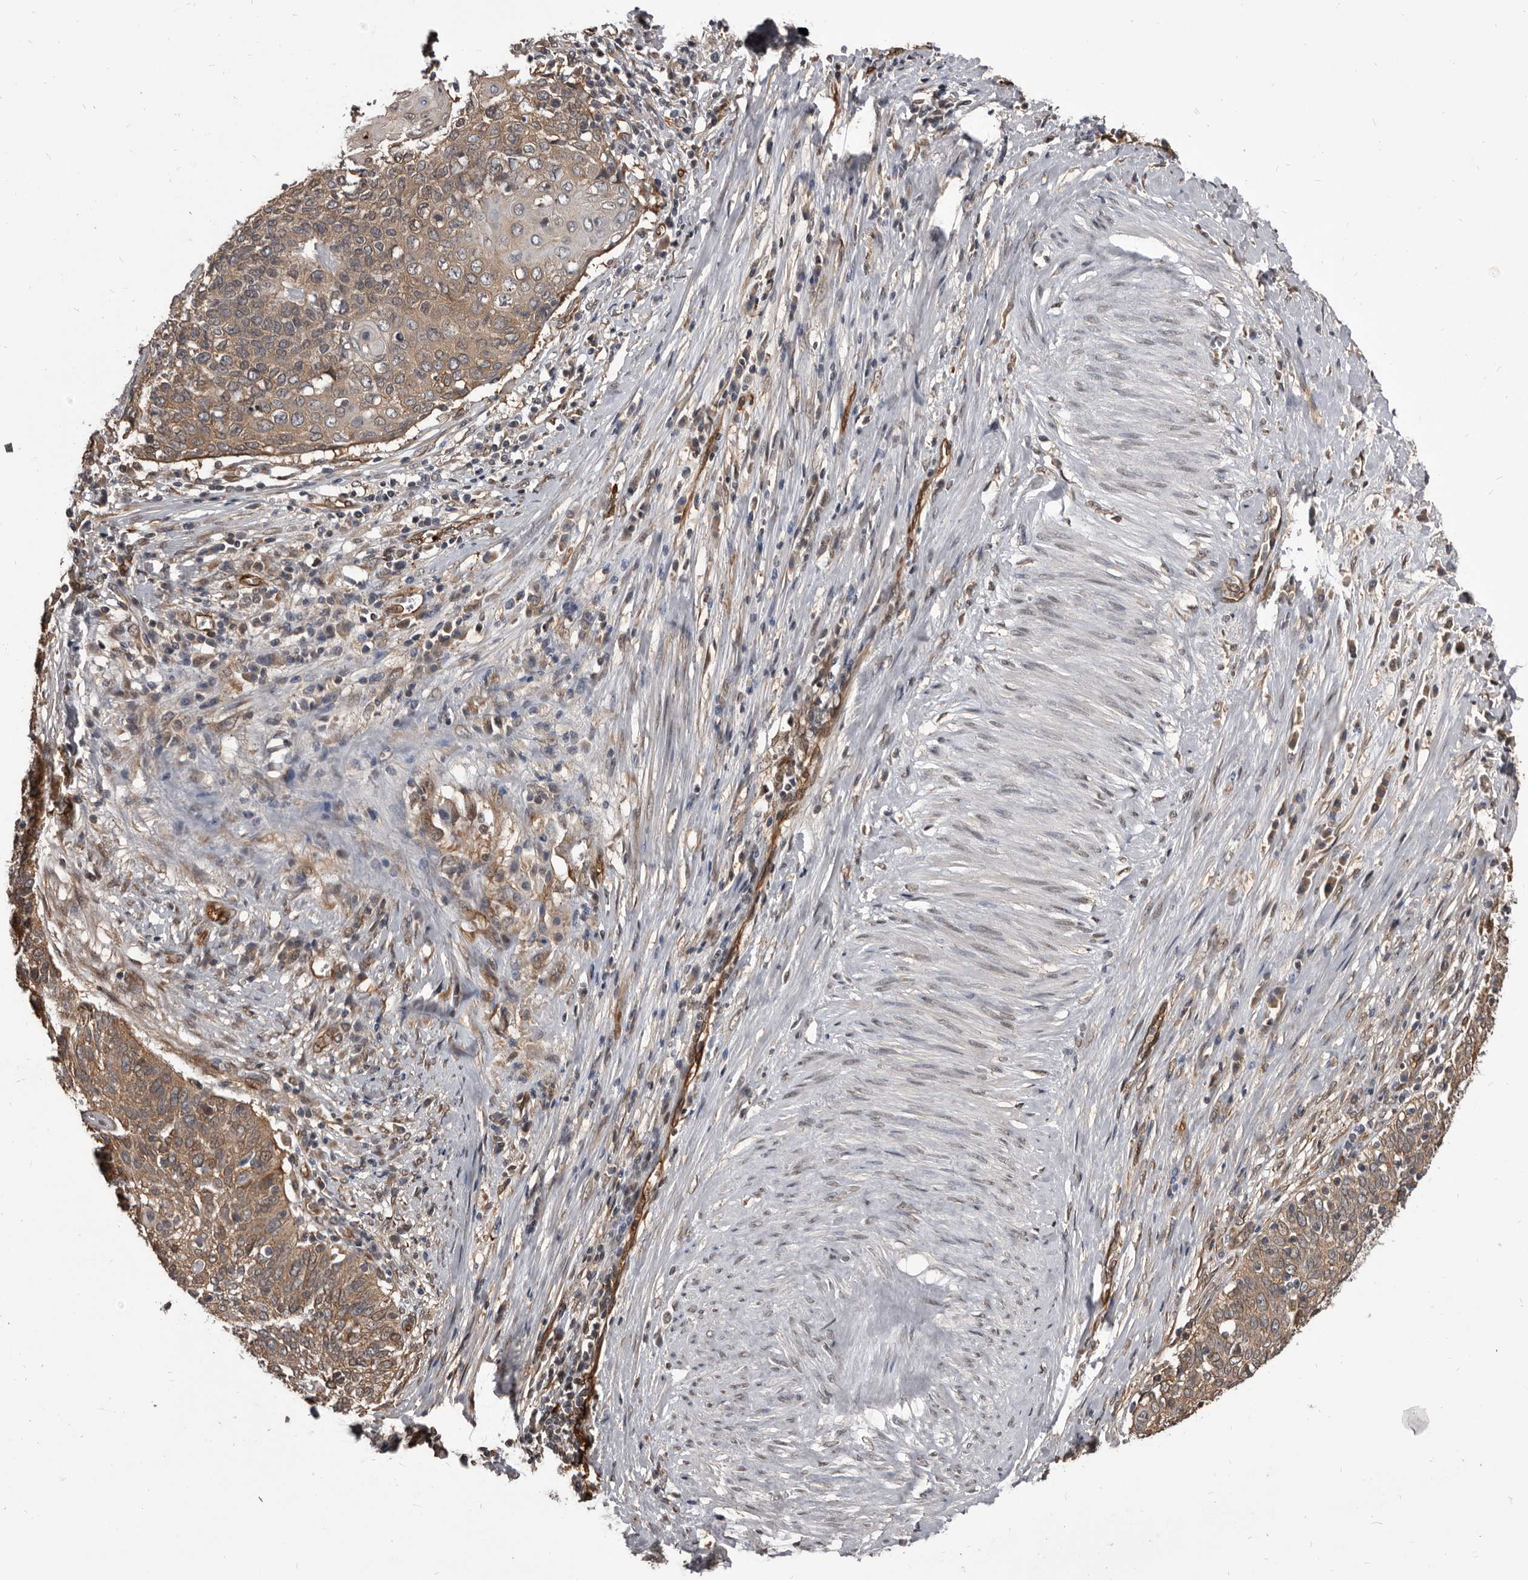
{"staining": {"intensity": "weak", "quantity": ">75%", "location": "cytoplasmic/membranous"}, "tissue": "cervical cancer", "cell_type": "Tumor cells", "image_type": "cancer", "snomed": [{"axis": "morphology", "description": "Squamous cell carcinoma, NOS"}, {"axis": "topography", "description": "Cervix"}], "caption": "There is low levels of weak cytoplasmic/membranous staining in tumor cells of cervical cancer, as demonstrated by immunohistochemical staining (brown color).", "gene": "ADAMTS20", "patient": {"sex": "female", "age": 39}}